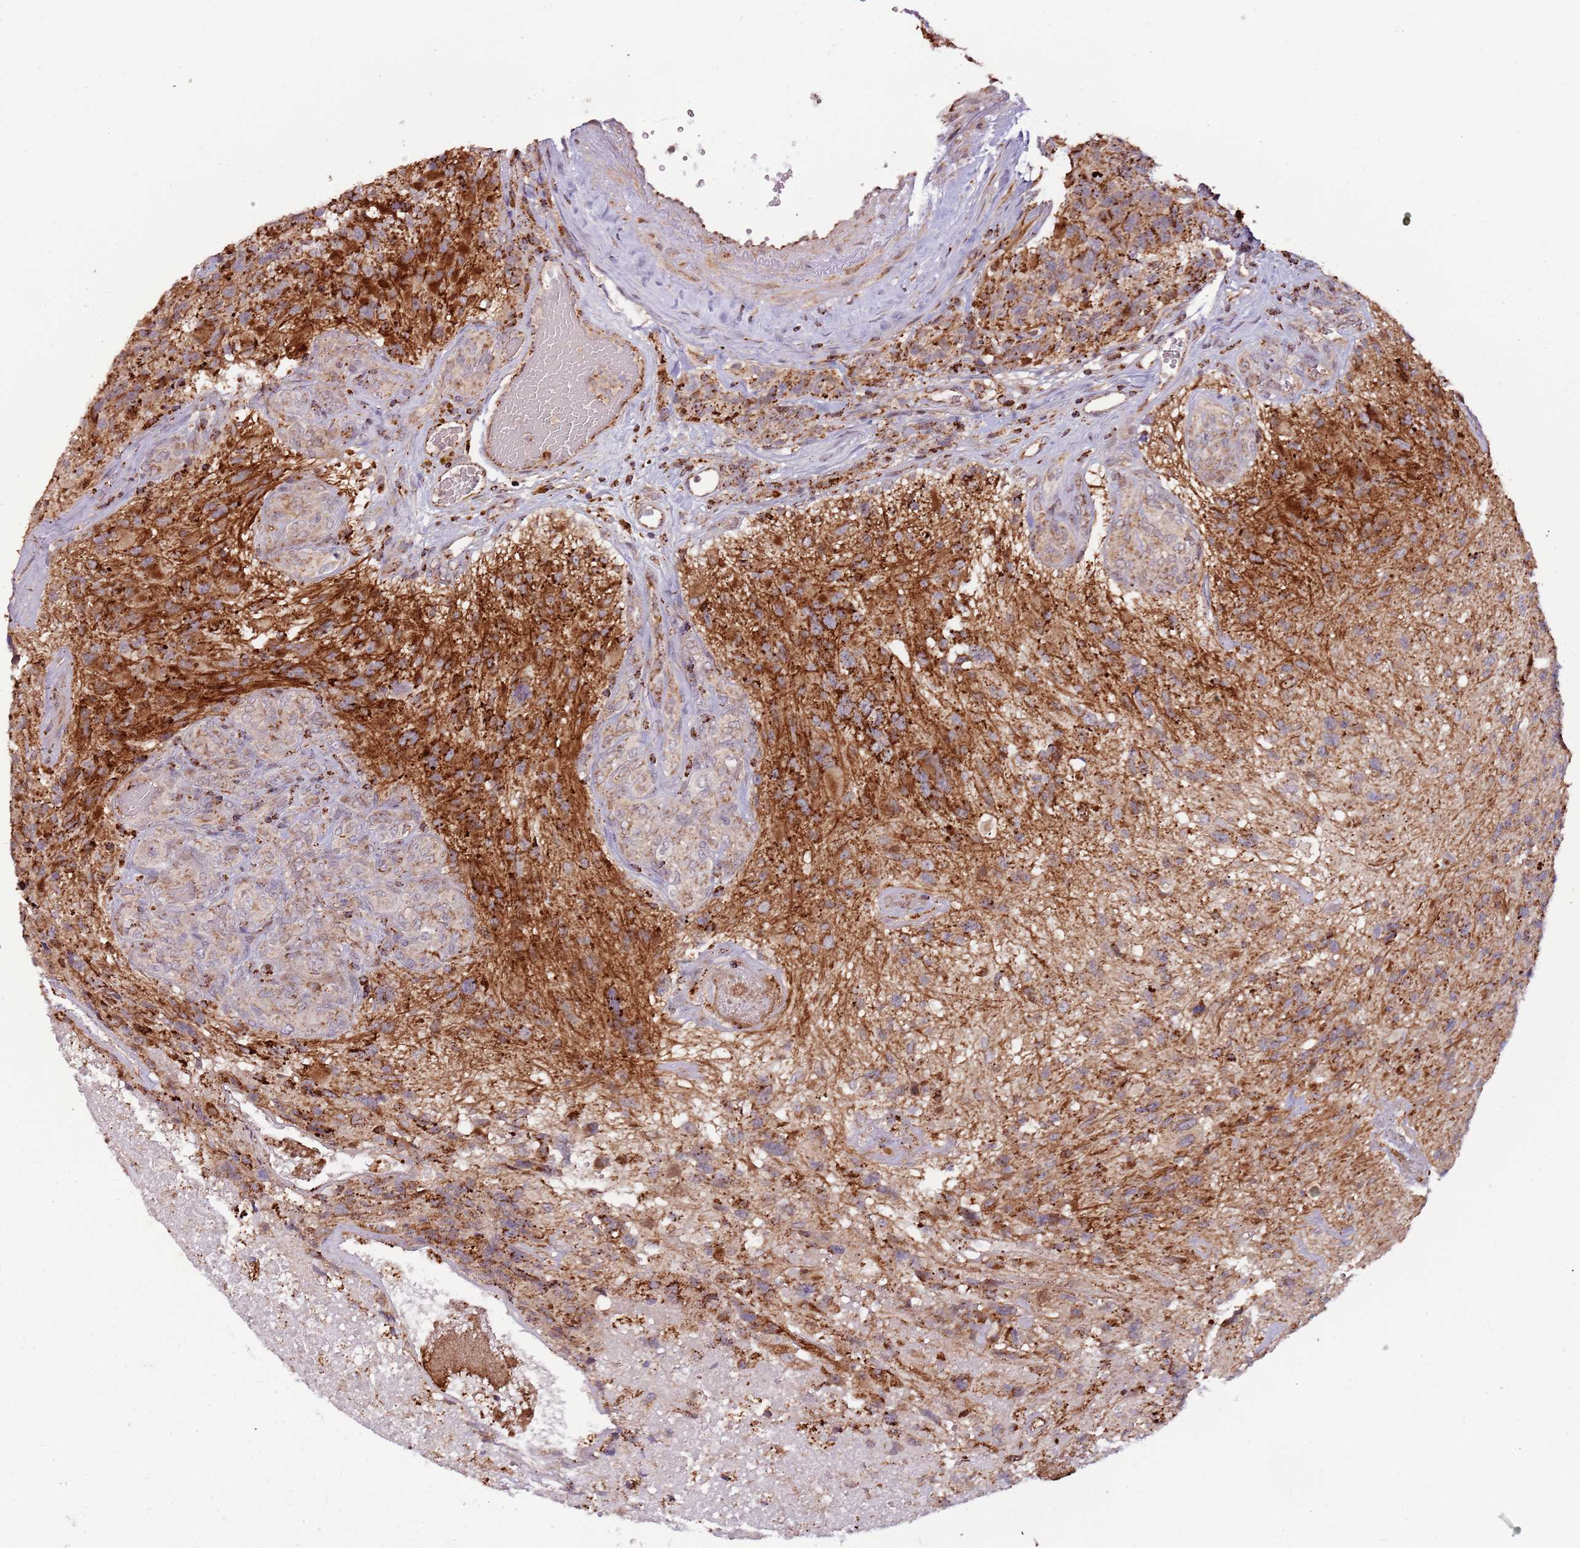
{"staining": {"intensity": "moderate", "quantity": ">75%", "location": "cytoplasmic/membranous"}, "tissue": "glioma", "cell_type": "Tumor cells", "image_type": "cancer", "snomed": [{"axis": "morphology", "description": "Glioma, malignant, High grade"}, {"axis": "topography", "description": "Brain"}], "caption": "DAB immunohistochemical staining of human malignant high-grade glioma reveals moderate cytoplasmic/membranous protein positivity in about >75% of tumor cells. (Brightfield microscopy of DAB IHC at high magnification).", "gene": "ULK3", "patient": {"sex": "male", "age": 76}}